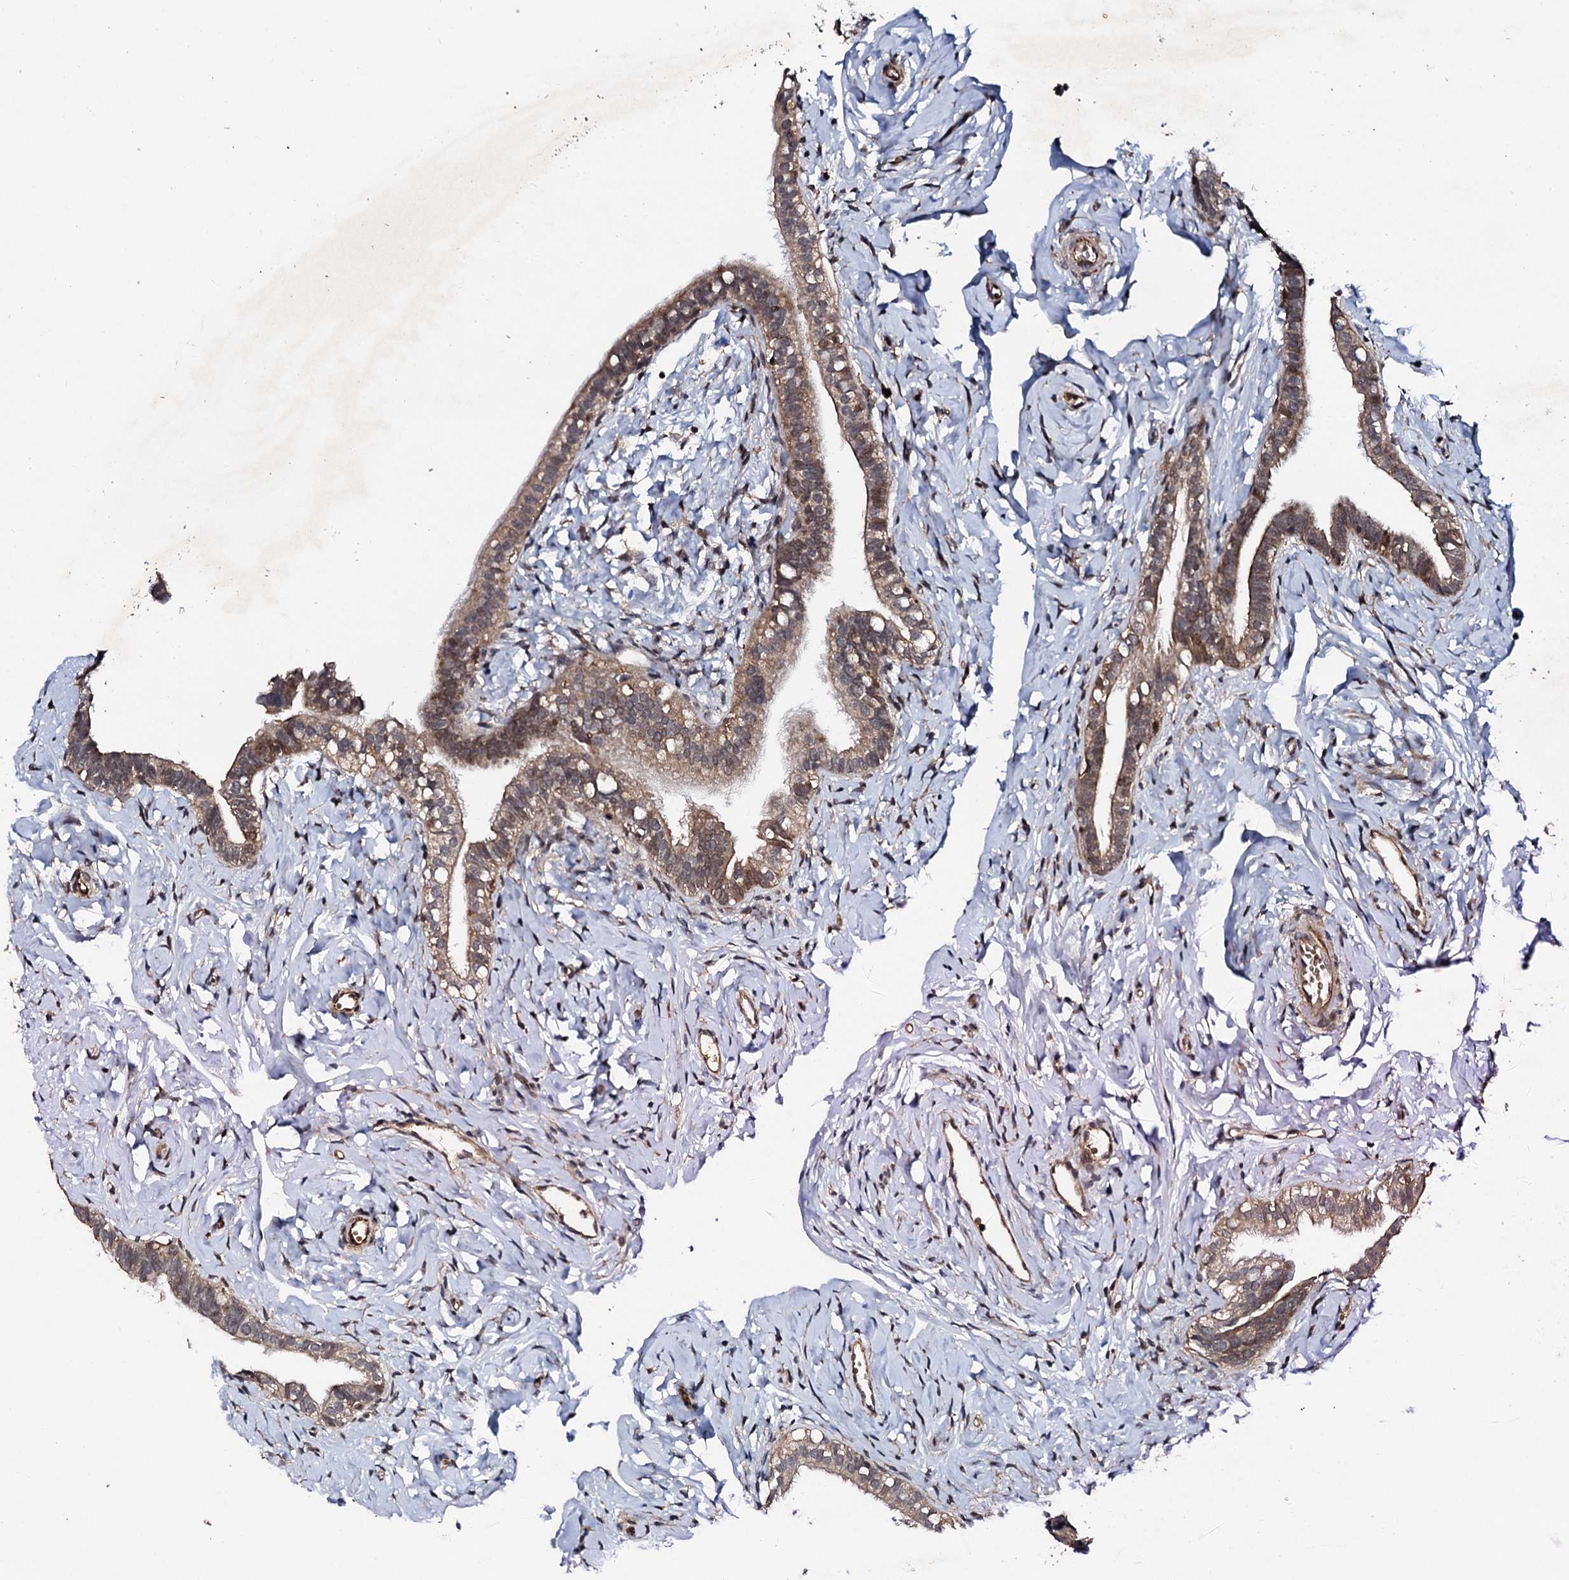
{"staining": {"intensity": "weak", "quantity": "25%-75%", "location": "cytoplasmic/membranous,nuclear"}, "tissue": "fallopian tube", "cell_type": "Glandular cells", "image_type": "normal", "snomed": [{"axis": "morphology", "description": "Normal tissue, NOS"}, {"axis": "topography", "description": "Fallopian tube"}], "caption": "Normal fallopian tube shows weak cytoplasmic/membranous,nuclear staining in approximately 25%-75% of glandular cells, visualized by immunohistochemistry.", "gene": "FAM111A", "patient": {"sex": "female", "age": 66}}